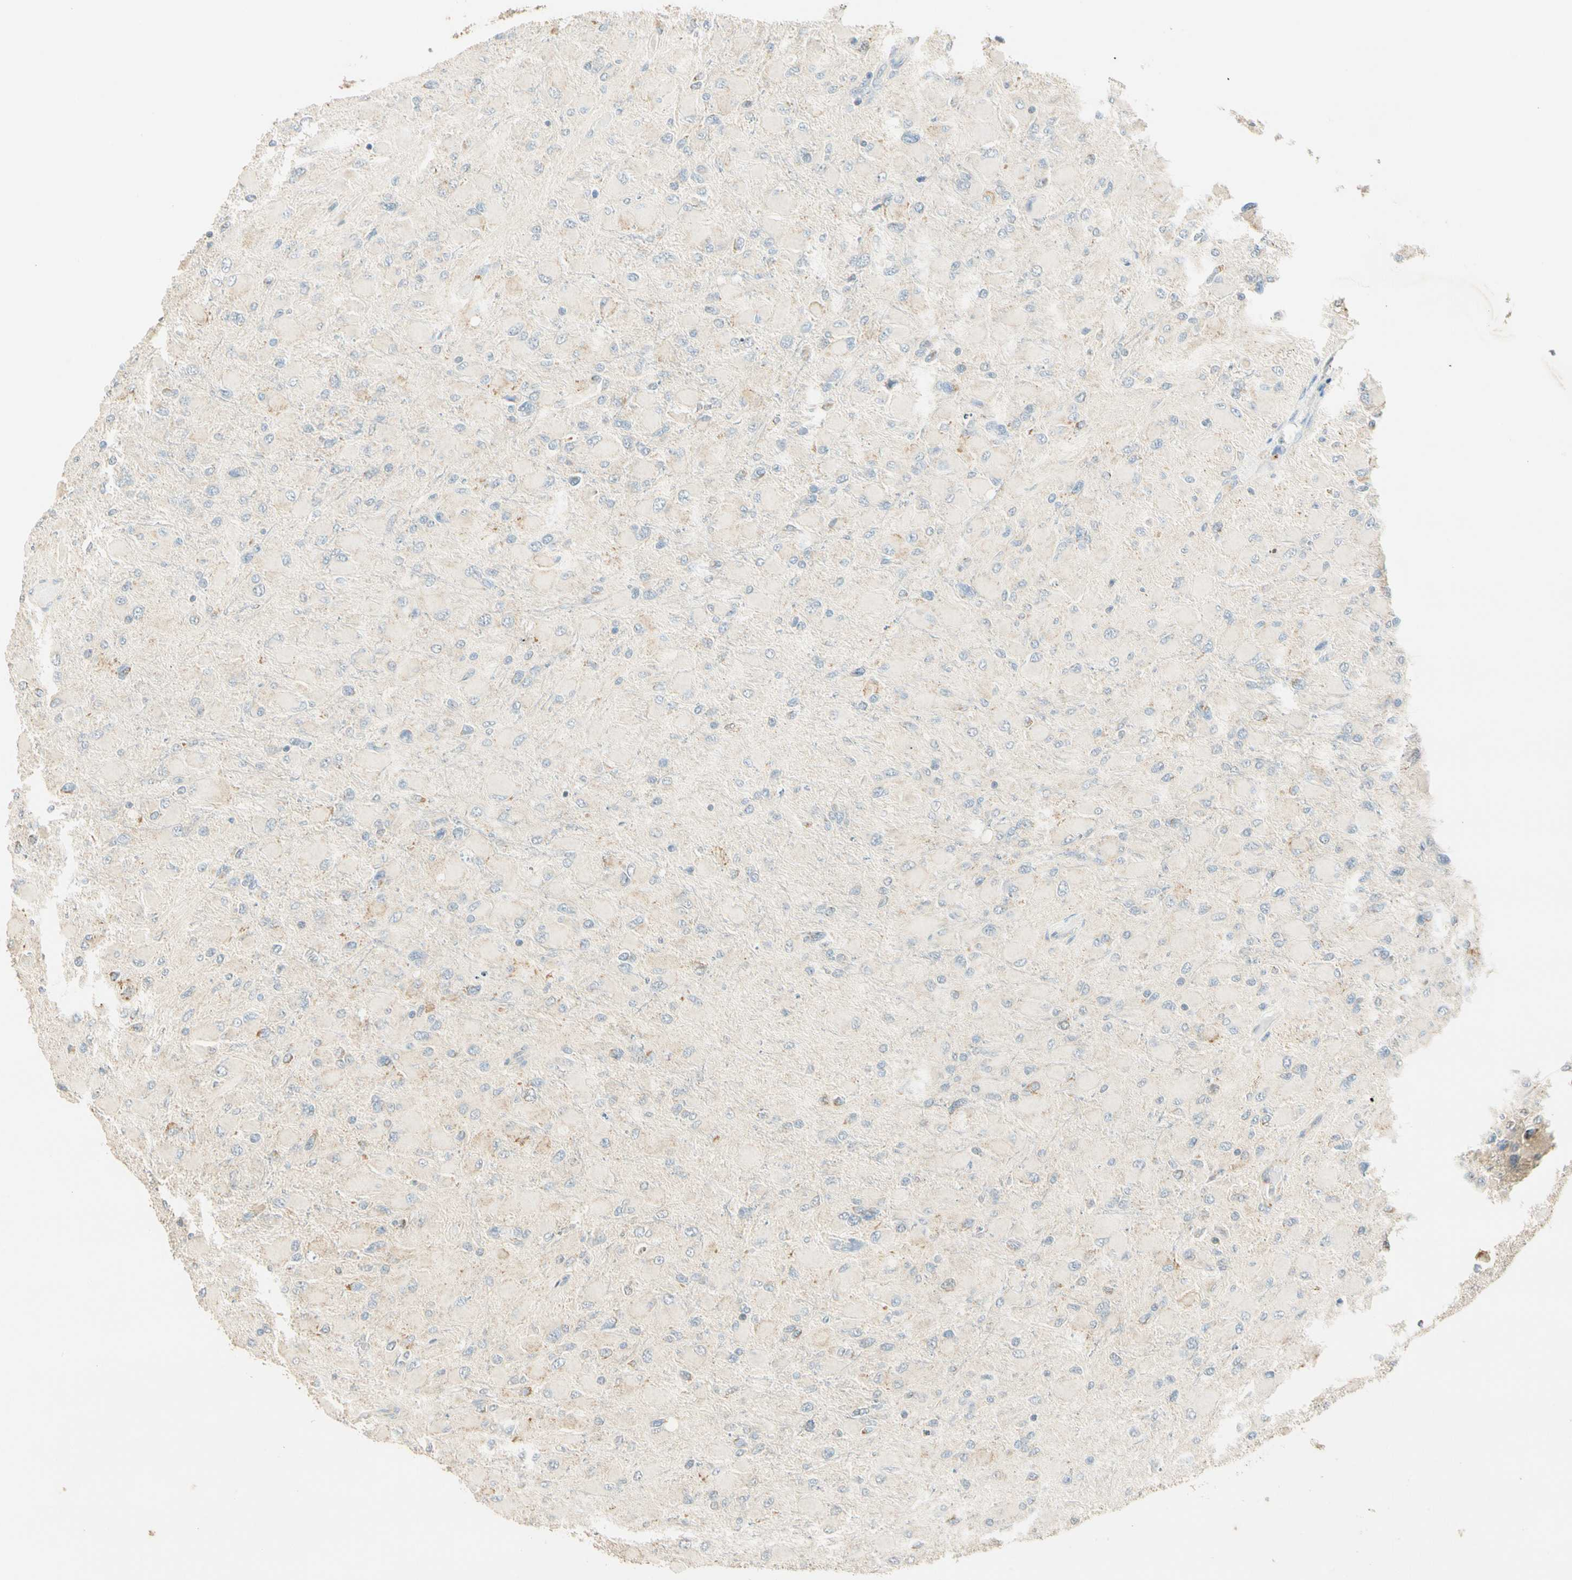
{"staining": {"intensity": "weak", "quantity": "<25%", "location": "cytoplasmic/membranous"}, "tissue": "glioma", "cell_type": "Tumor cells", "image_type": "cancer", "snomed": [{"axis": "morphology", "description": "Glioma, malignant, High grade"}, {"axis": "topography", "description": "Cerebral cortex"}], "caption": "An image of human glioma is negative for staining in tumor cells.", "gene": "RAD18", "patient": {"sex": "female", "age": 36}}